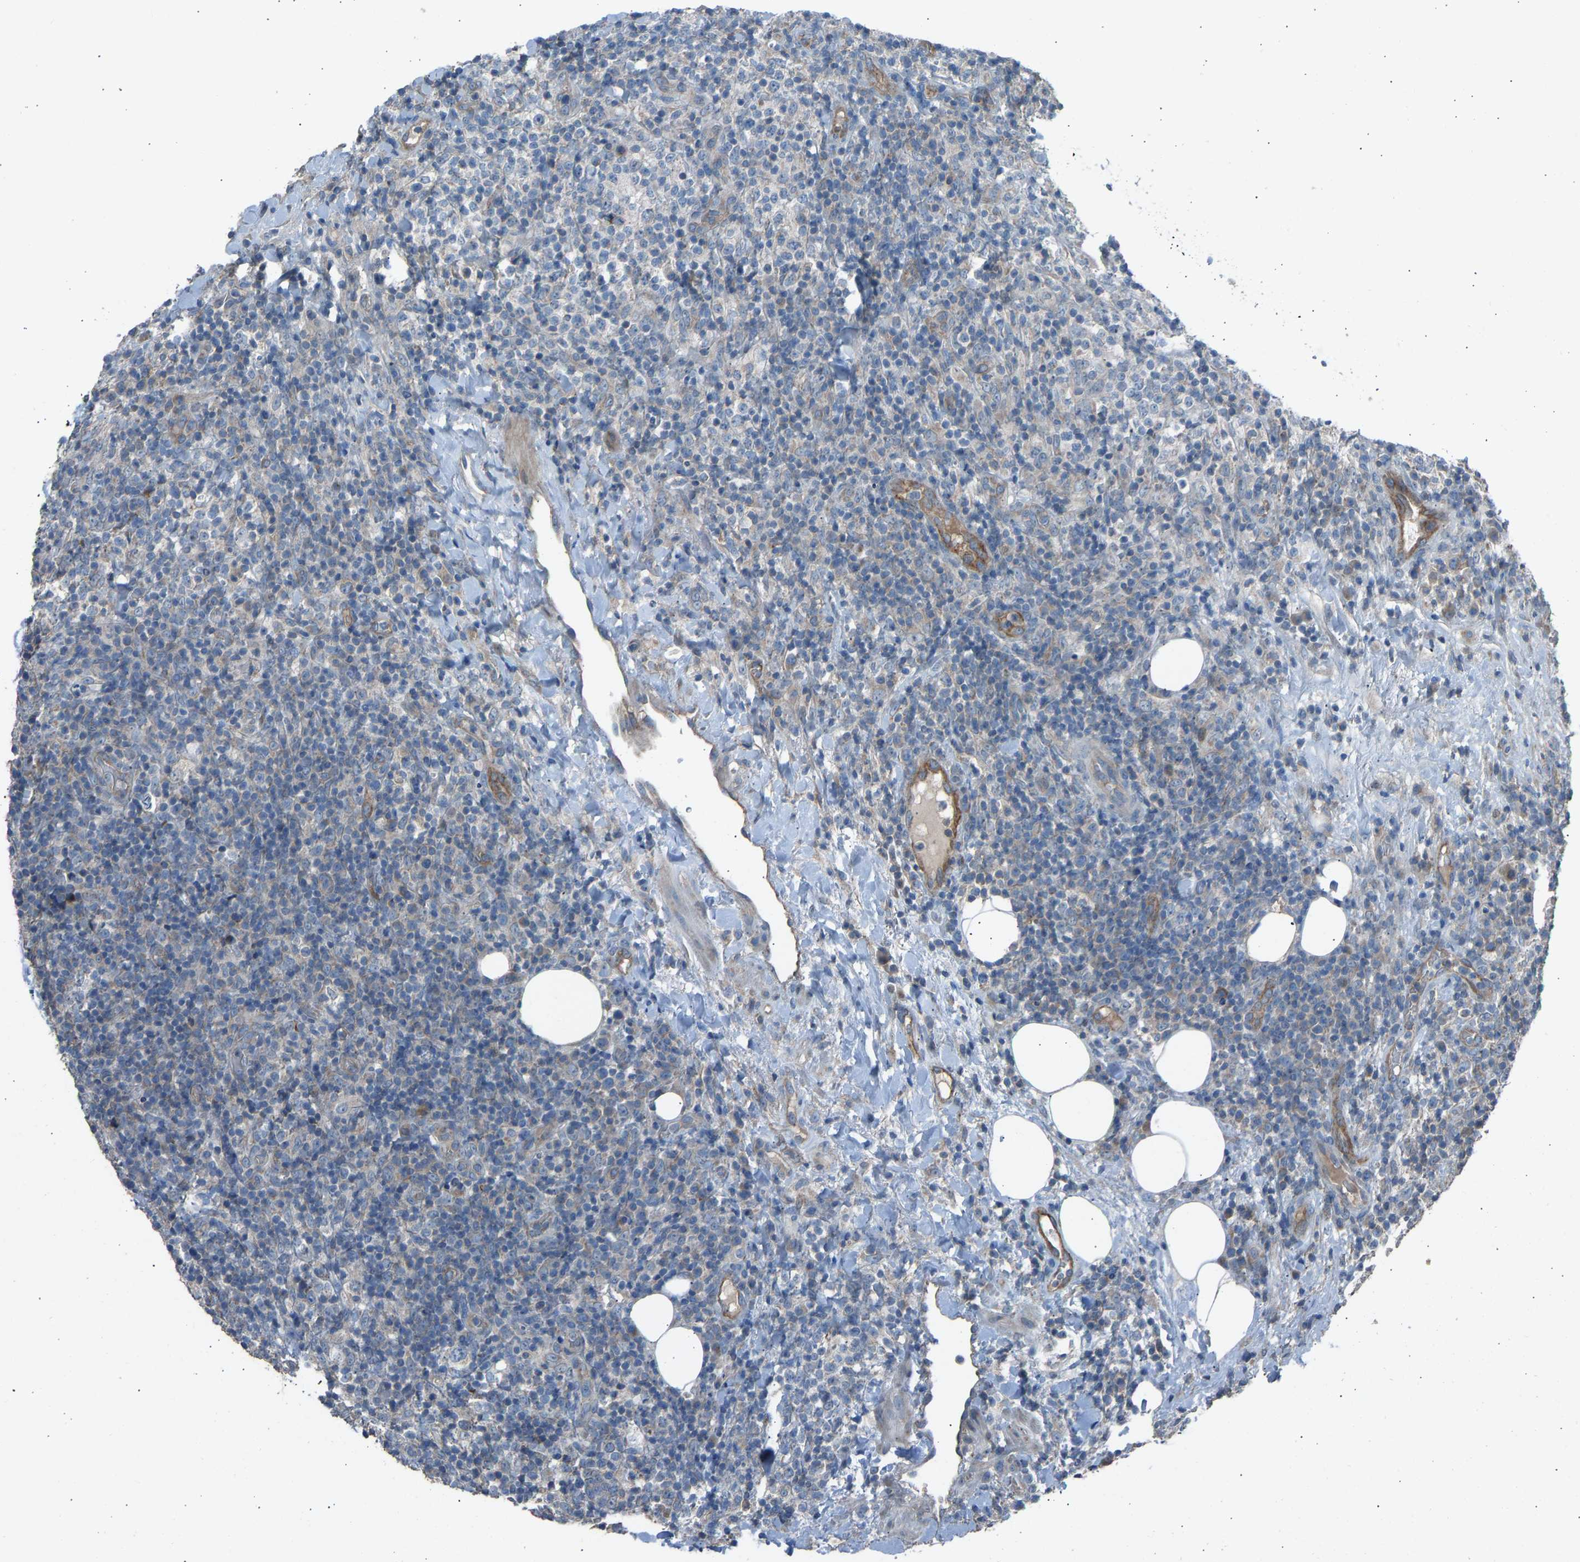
{"staining": {"intensity": "negative", "quantity": "none", "location": "none"}, "tissue": "lymphoma", "cell_type": "Tumor cells", "image_type": "cancer", "snomed": [{"axis": "morphology", "description": "Malignant lymphoma, non-Hodgkin's type, High grade"}, {"axis": "topography", "description": "Lymph node"}], "caption": "Immunohistochemistry (IHC) of high-grade malignant lymphoma, non-Hodgkin's type shows no positivity in tumor cells. (Immunohistochemistry (IHC), brightfield microscopy, high magnification).", "gene": "TGFBR3", "patient": {"sex": "female", "age": 76}}